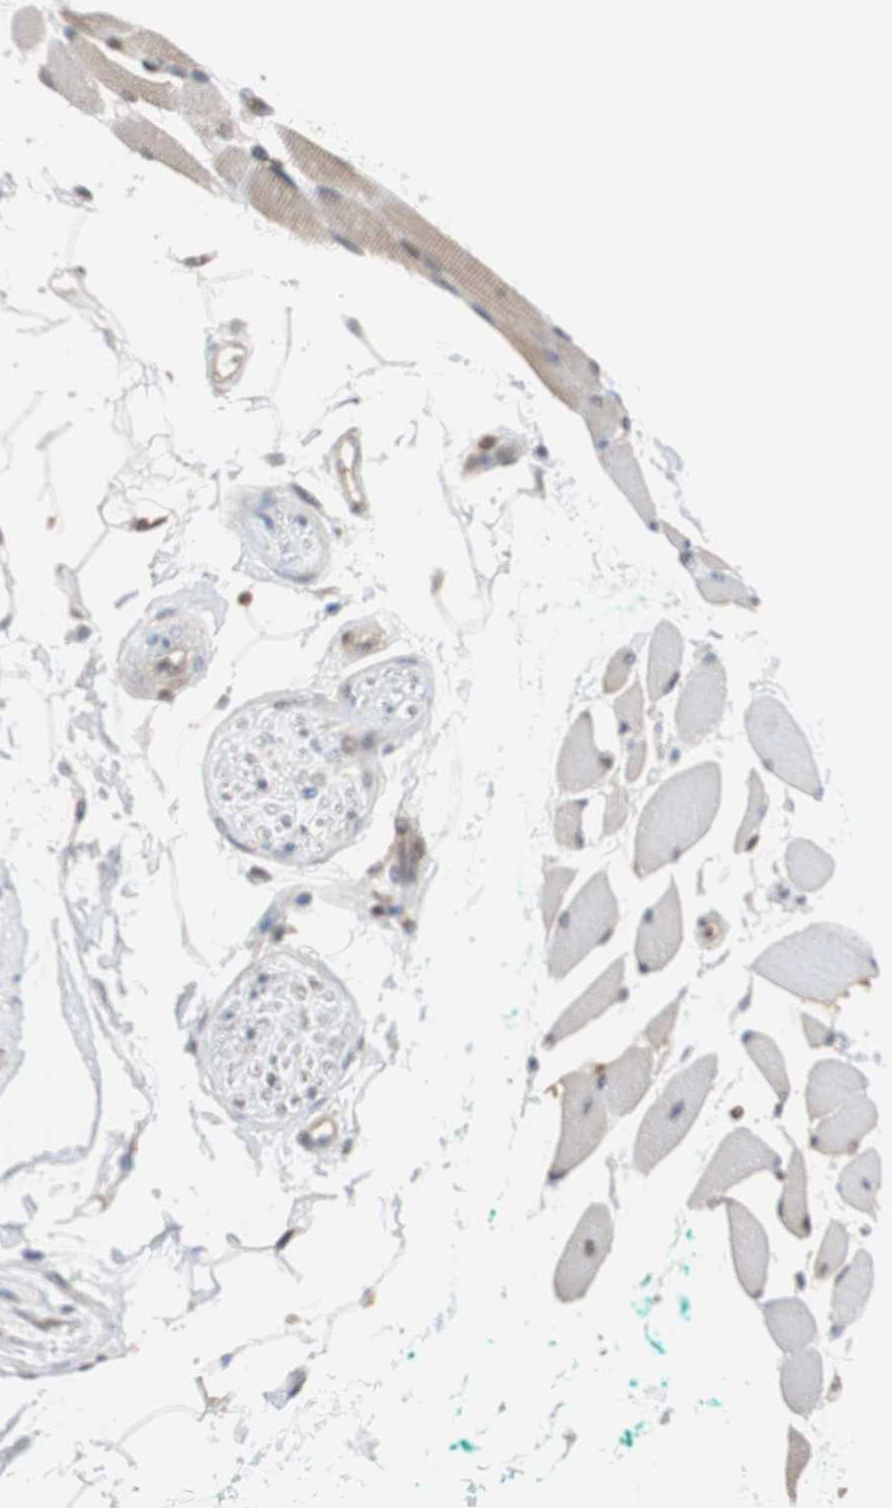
{"staining": {"intensity": "moderate", "quantity": "25%-75%", "location": "cytoplasmic/membranous,nuclear"}, "tissue": "skeletal muscle", "cell_type": "Myocytes", "image_type": "normal", "snomed": [{"axis": "morphology", "description": "Normal tissue, NOS"}, {"axis": "topography", "description": "Skeletal muscle"}, {"axis": "topography", "description": "Oral tissue"}, {"axis": "topography", "description": "Peripheral nerve tissue"}], "caption": "Immunohistochemistry micrograph of benign skeletal muscle stained for a protein (brown), which displays medium levels of moderate cytoplasmic/membranous,nuclear staining in about 25%-75% of myocytes.", "gene": "NAP1L4", "patient": {"sex": "female", "age": 84}}